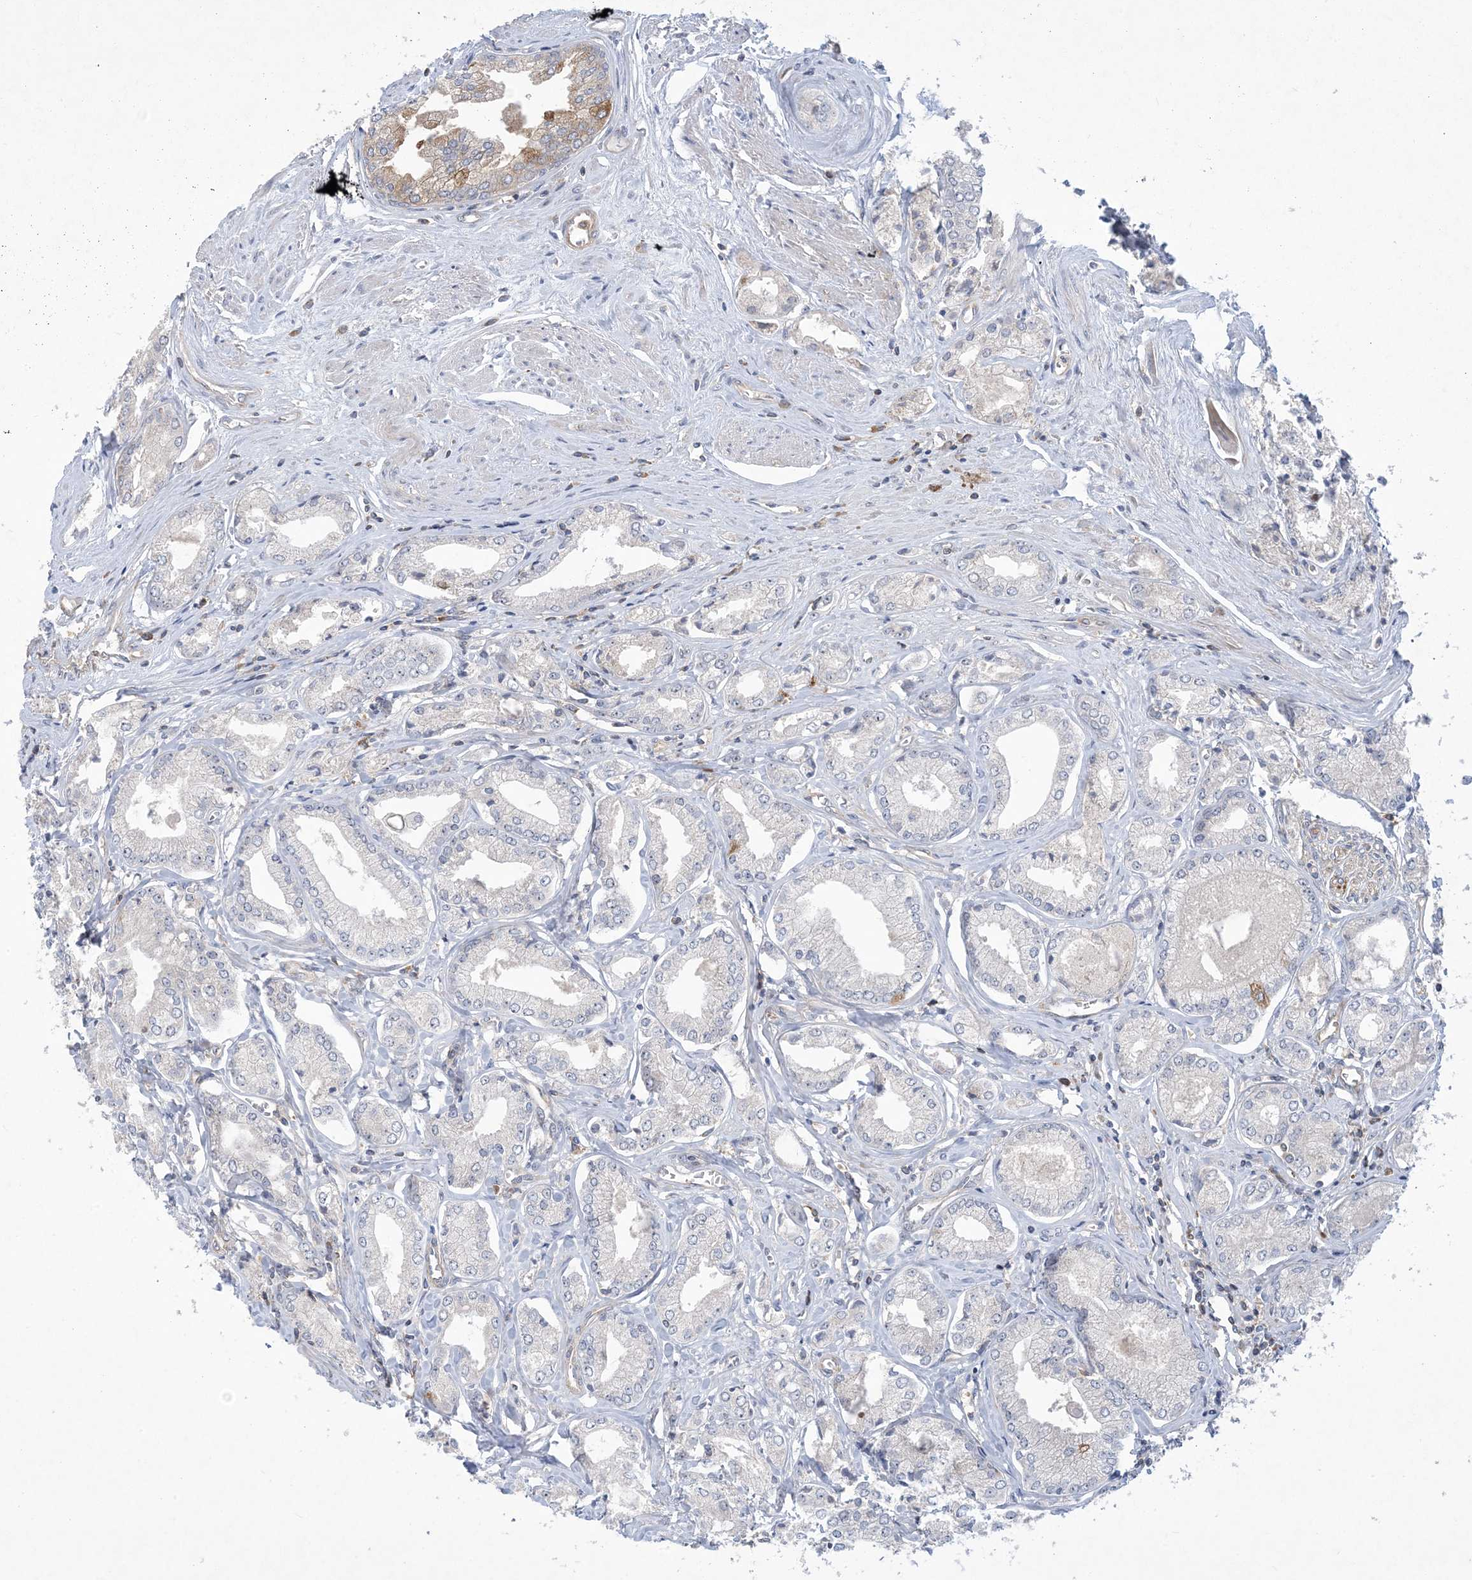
{"staining": {"intensity": "negative", "quantity": "none", "location": "none"}, "tissue": "prostate cancer", "cell_type": "Tumor cells", "image_type": "cancer", "snomed": [{"axis": "morphology", "description": "Adenocarcinoma, Low grade"}, {"axis": "topography", "description": "Prostate"}], "caption": "Immunohistochemistry of prostate cancer (low-grade adenocarcinoma) reveals no expression in tumor cells.", "gene": "AOC1", "patient": {"sex": "male", "age": 60}}